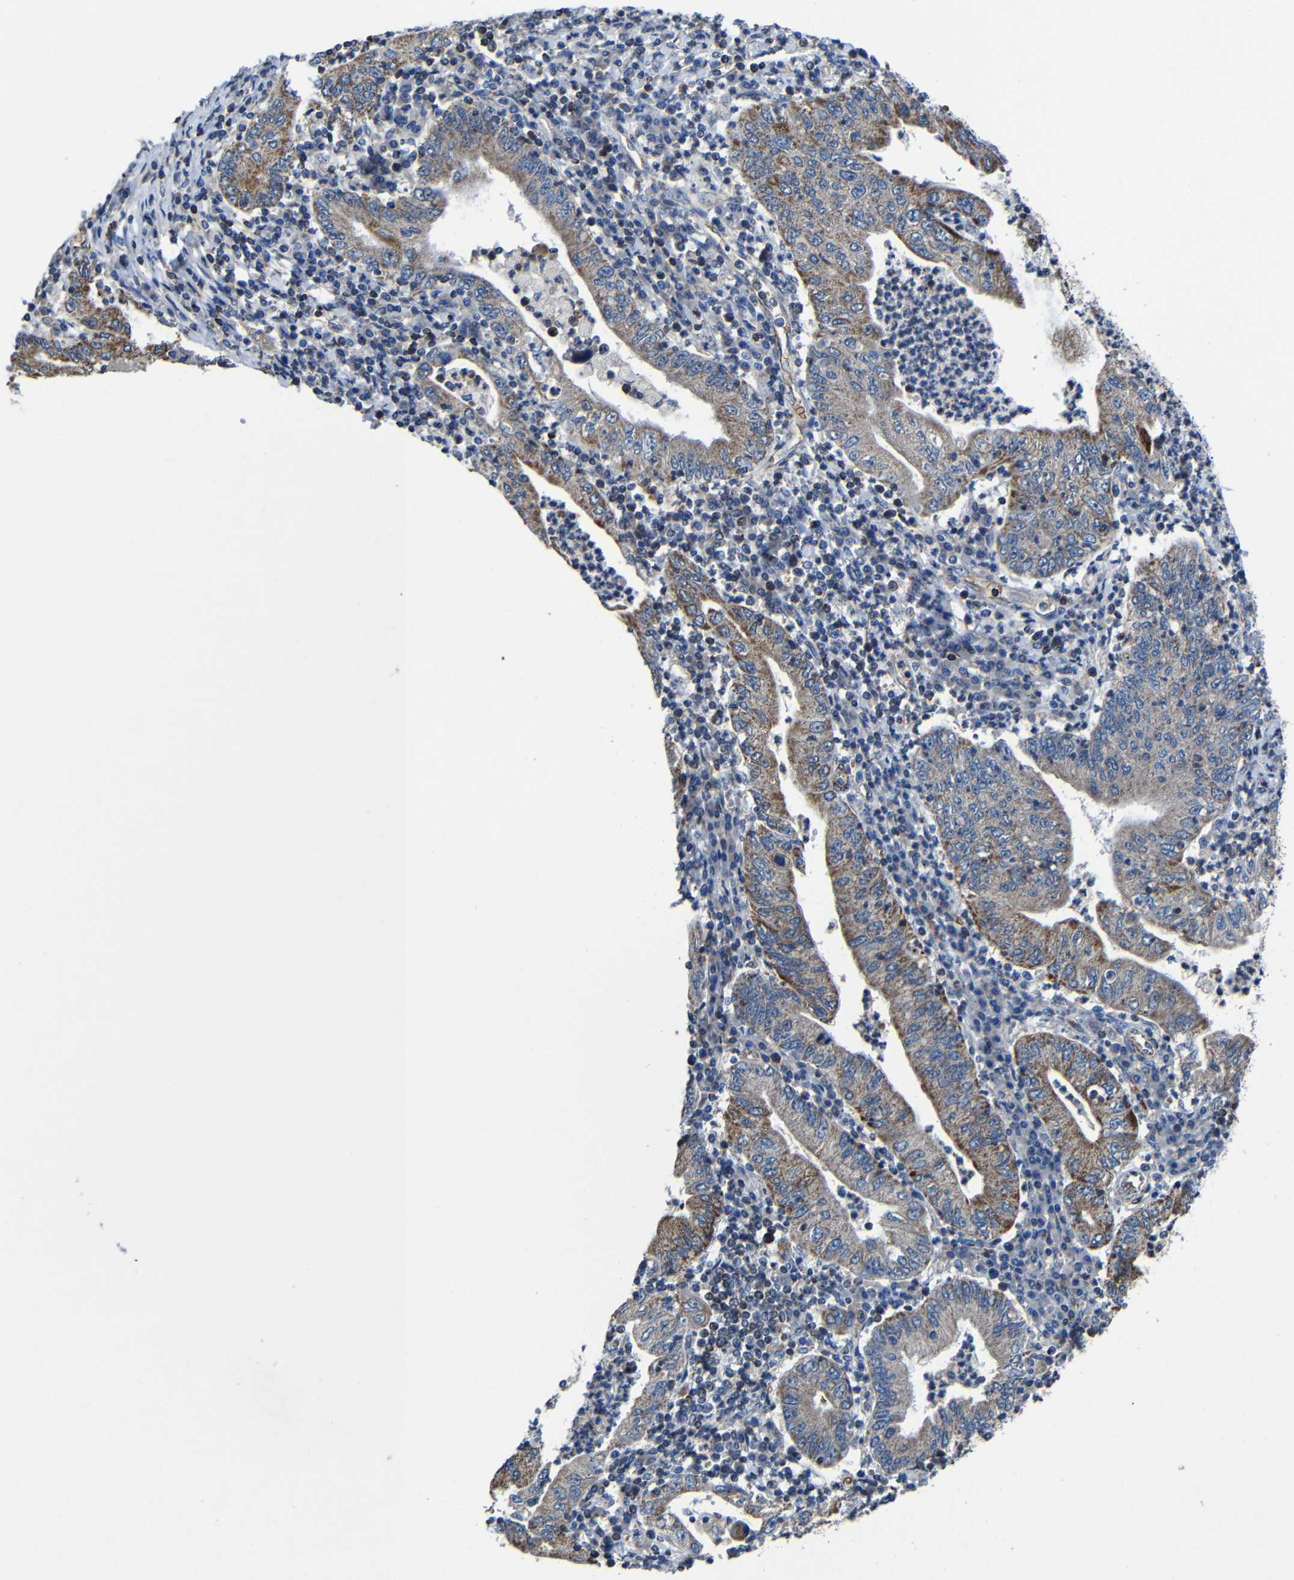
{"staining": {"intensity": "moderate", "quantity": ">75%", "location": "cytoplasmic/membranous"}, "tissue": "stomach cancer", "cell_type": "Tumor cells", "image_type": "cancer", "snomed": [{"axis": "morphology", "description": "Normal tissue, NOS"}, {"axis": "morphology", "description": "Adenocarcinoma, NOS"}, {"axis": "topography", "description": "Esophagus"}, {"axis": "topography", "description": "Stomach, upper"}, {"axis": "topography", "description": "Peripheral nerve tissue"}], "caption": "Stomach adenocarcinoma stained with a brown dye exhibits moderate cytoplasmic/membranous positive positivity in approximately >75% of tumor cells.", "gene": "CA5B", "patient": {"sex": "male", "age": 62}}